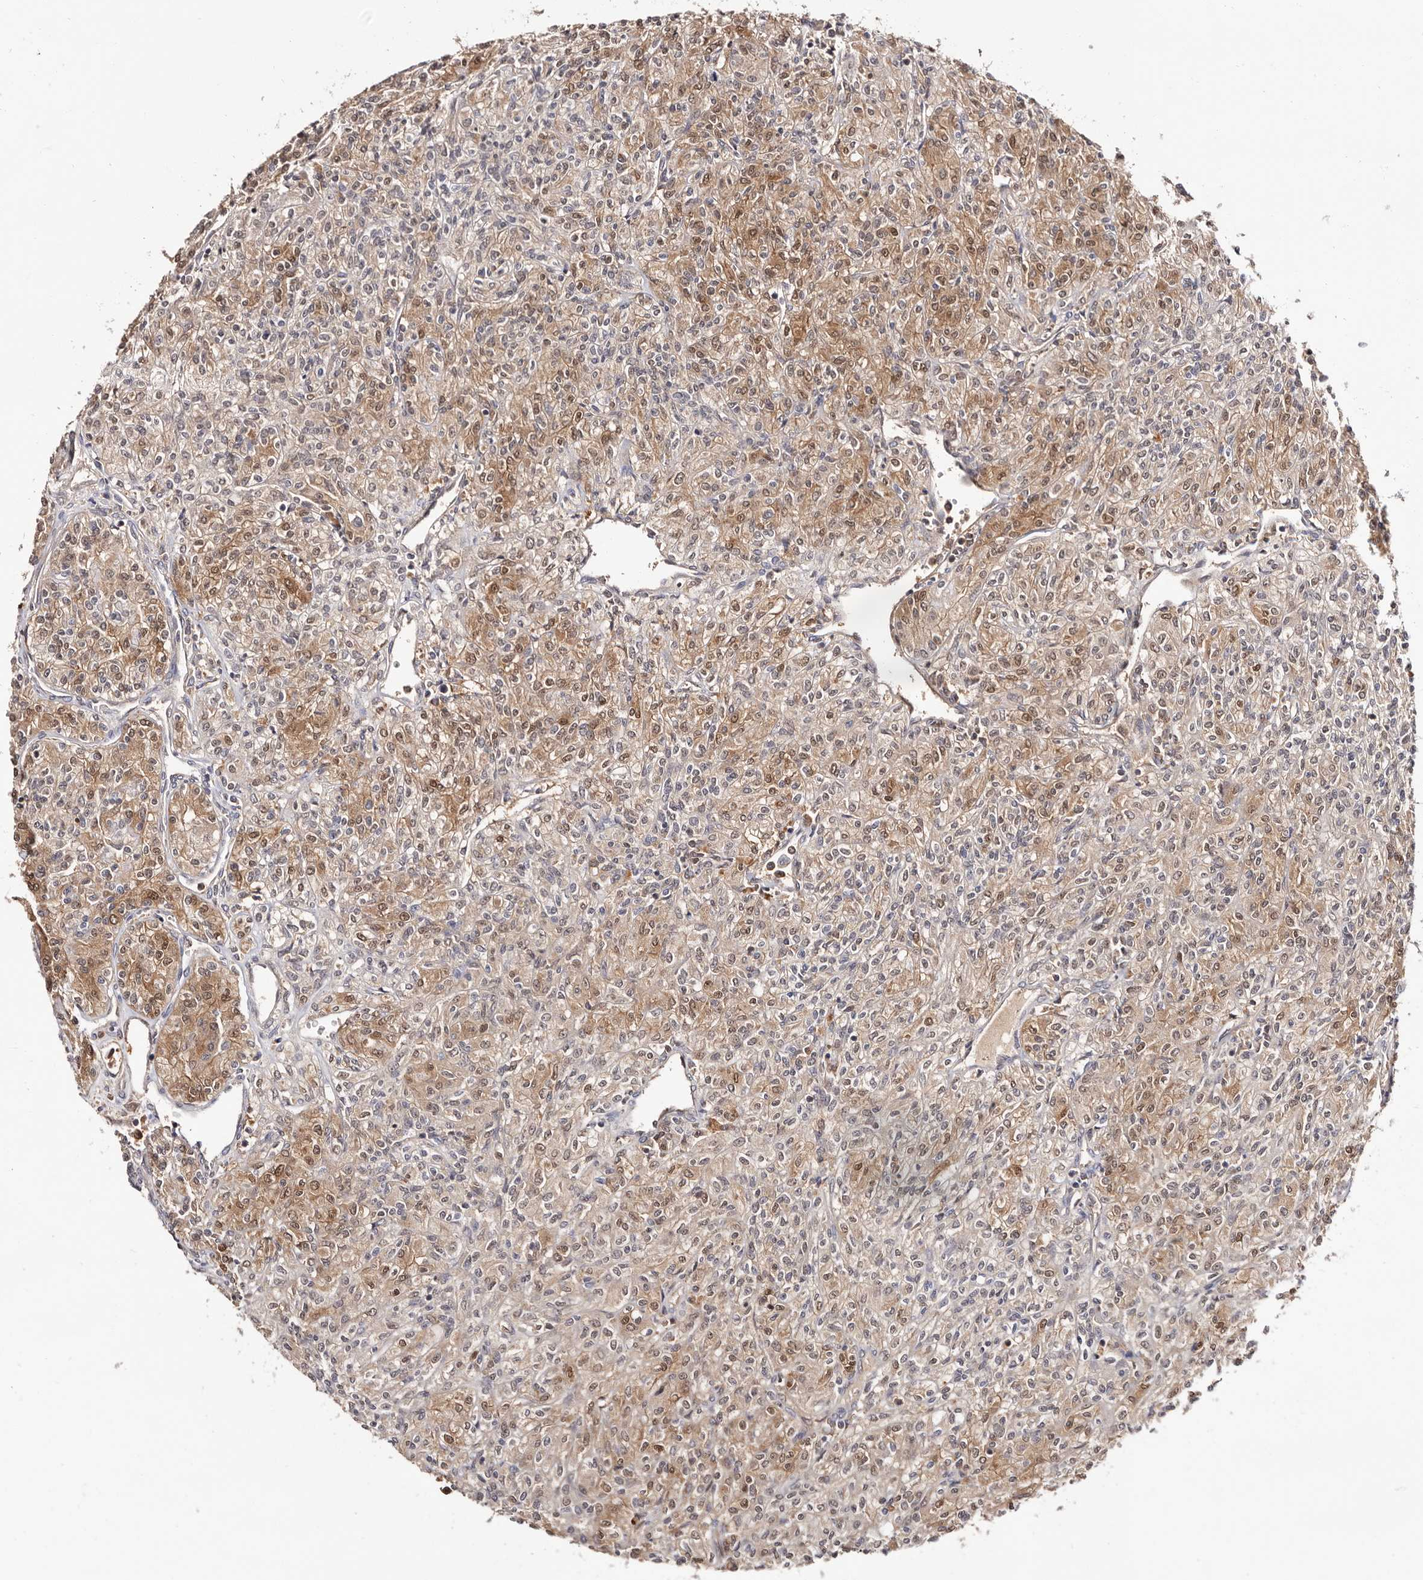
{"staining": {"intensity": "moderate", "quantity": ">75%", "location": "cytoplasmic/membranous,nuclear"}, "tissue": "renal cancer", "cell_type": "Tumor cells", "image_type": "cancer", "snomed": [{"axis": "morphology", "description": "Adenocarcinoma, NOS"}, {"axis": "topography", "description": "Kidney"}], "caption": "Human renal cancer stained for a protein (brown) exhibits moderate cytoplasmic/membranous and nuclear positive staining in about >75% of tumor cells.", "gene": "TP53I3", "patient": {"sex": "male", "age": 77}}